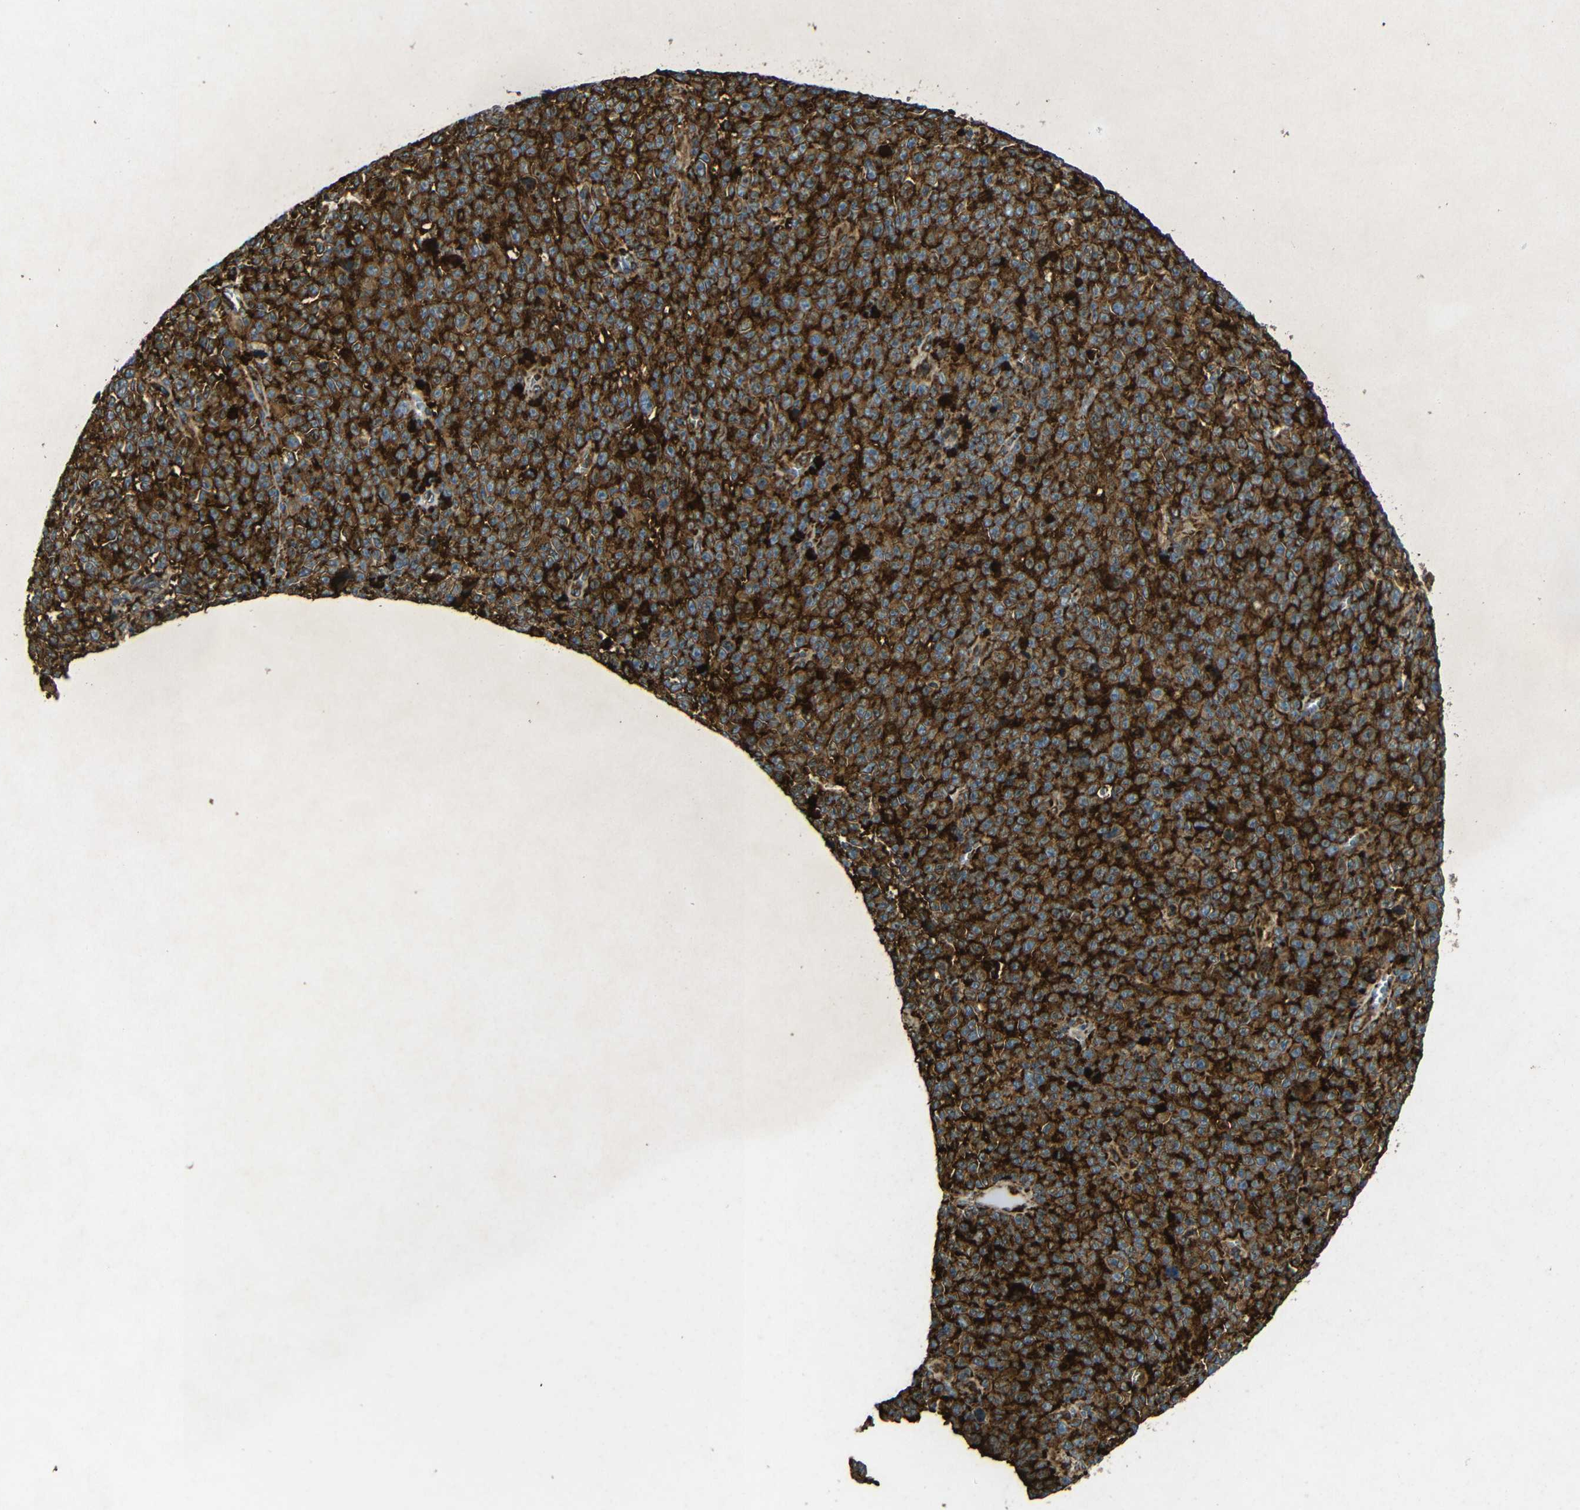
{"staining": {"intensity": "strong", "quantity": ">75%", "location": "cytoplasmic/membranous"}, "tissue": "melanoma", "cell_type": "Tumor cells", "image_type": "cancer", "snomed": [{"axis": "morphology", "description": "Malignant melanoma, NOS"}, {"axis": "topography", "description": "Skin"}], "caption": "Protein analysis of melanoma tissue reveals strong cytoplasmic/membranous positivity in approximately >75% of tumor cells.", "gene": "BTF3", "patient": {"sex": "female", "age": 82}}